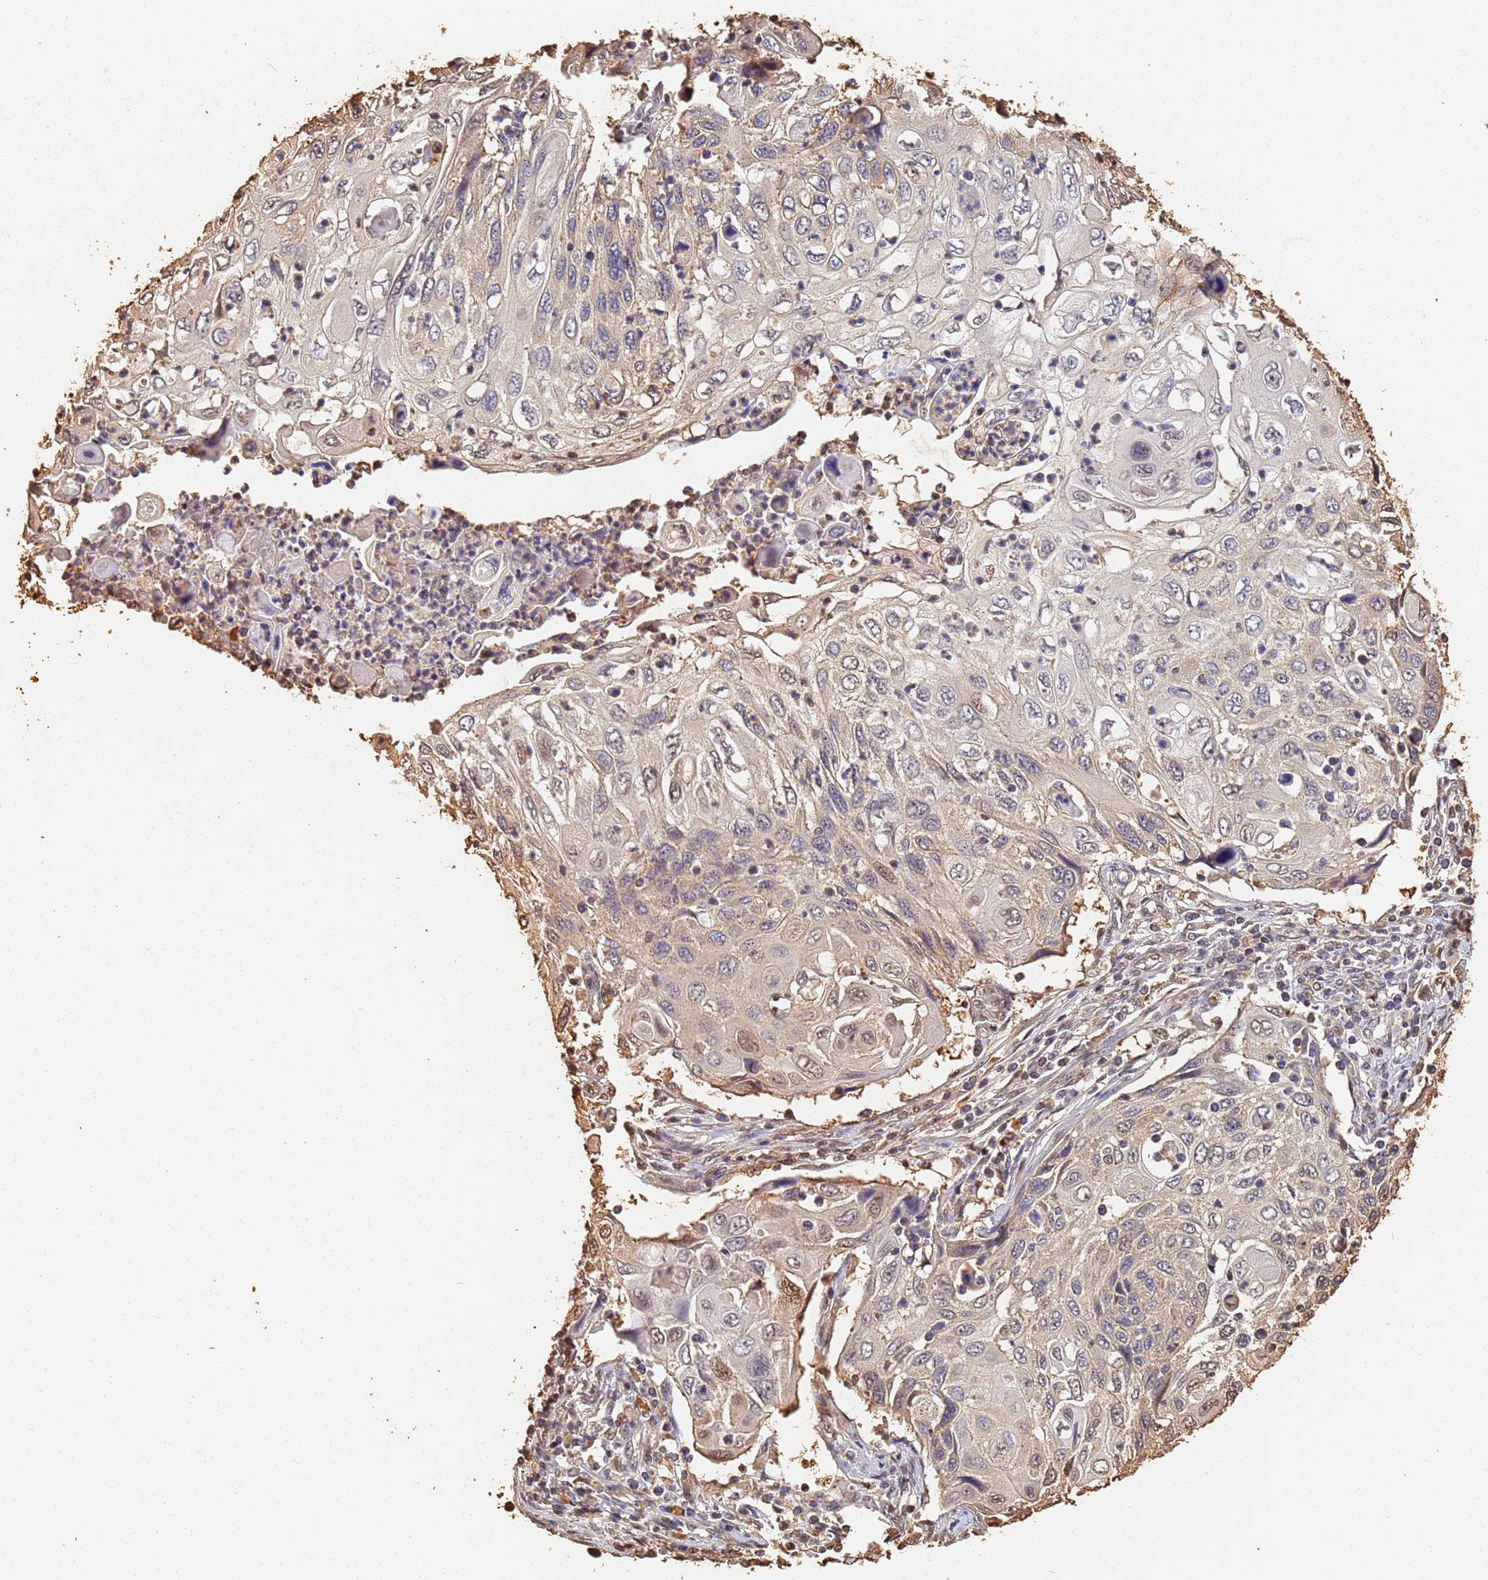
{"staining": {"intensity": "weak", "quantity": "<25%", "location": "nuclear"}, "tissue": "cervical cancer", "cell_type": "Tumor cells", "image_type": "cancer", "snomed": [{"axis": "morphology", "description": "Squamous cell carcinoma, NOS"}, {"axis": "topography", "description": "Cervix"}], "caption": "Tumor cells are negative for brown protein staining in squamous cell carcinoma (cervical).", "gene": "JAK2", "patient": {"sex": "female", "age": 70}}